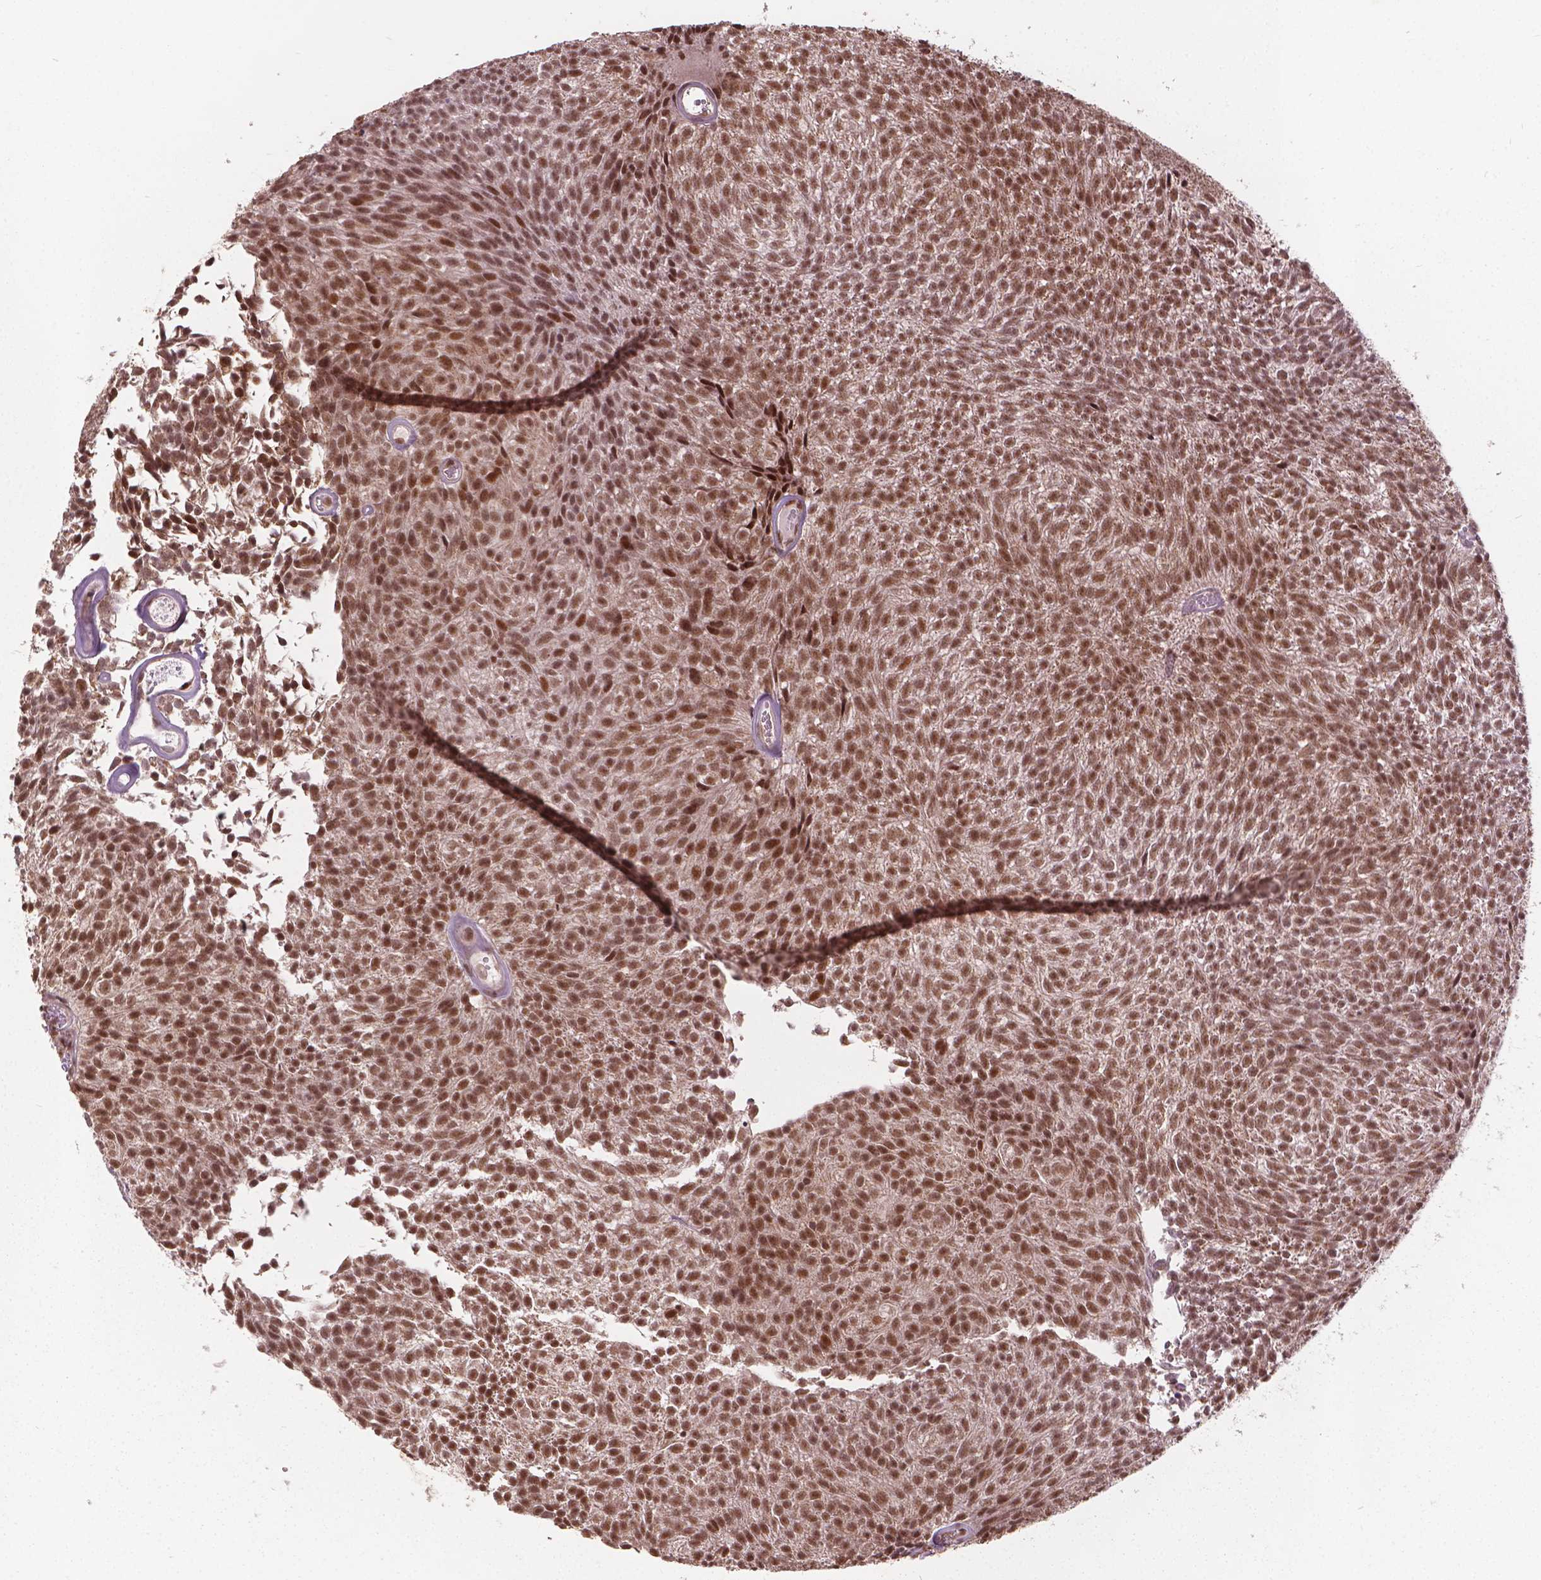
{"staining": {"intensity": "moderate", "quantity": ">75%", "location": "nuclear"}, "tissue": "urothelial cancer", "cell_type": "Tumor cells", "image_type": "cancer", "snomed": [{"axis": "morphology", "description": "Urothelial carcinoma, Low grade"}, {"axis": "topography", "description": "Urinary bladder"}], "caption": "Urothelial cancer stained with DAB immunohistochemistry (IHC) reveals medium levels of moderate nuclear staining in approximately >75% of tumor cells.", "gene": "GPS2", "patient": {"sex": "male", "age": 77}}